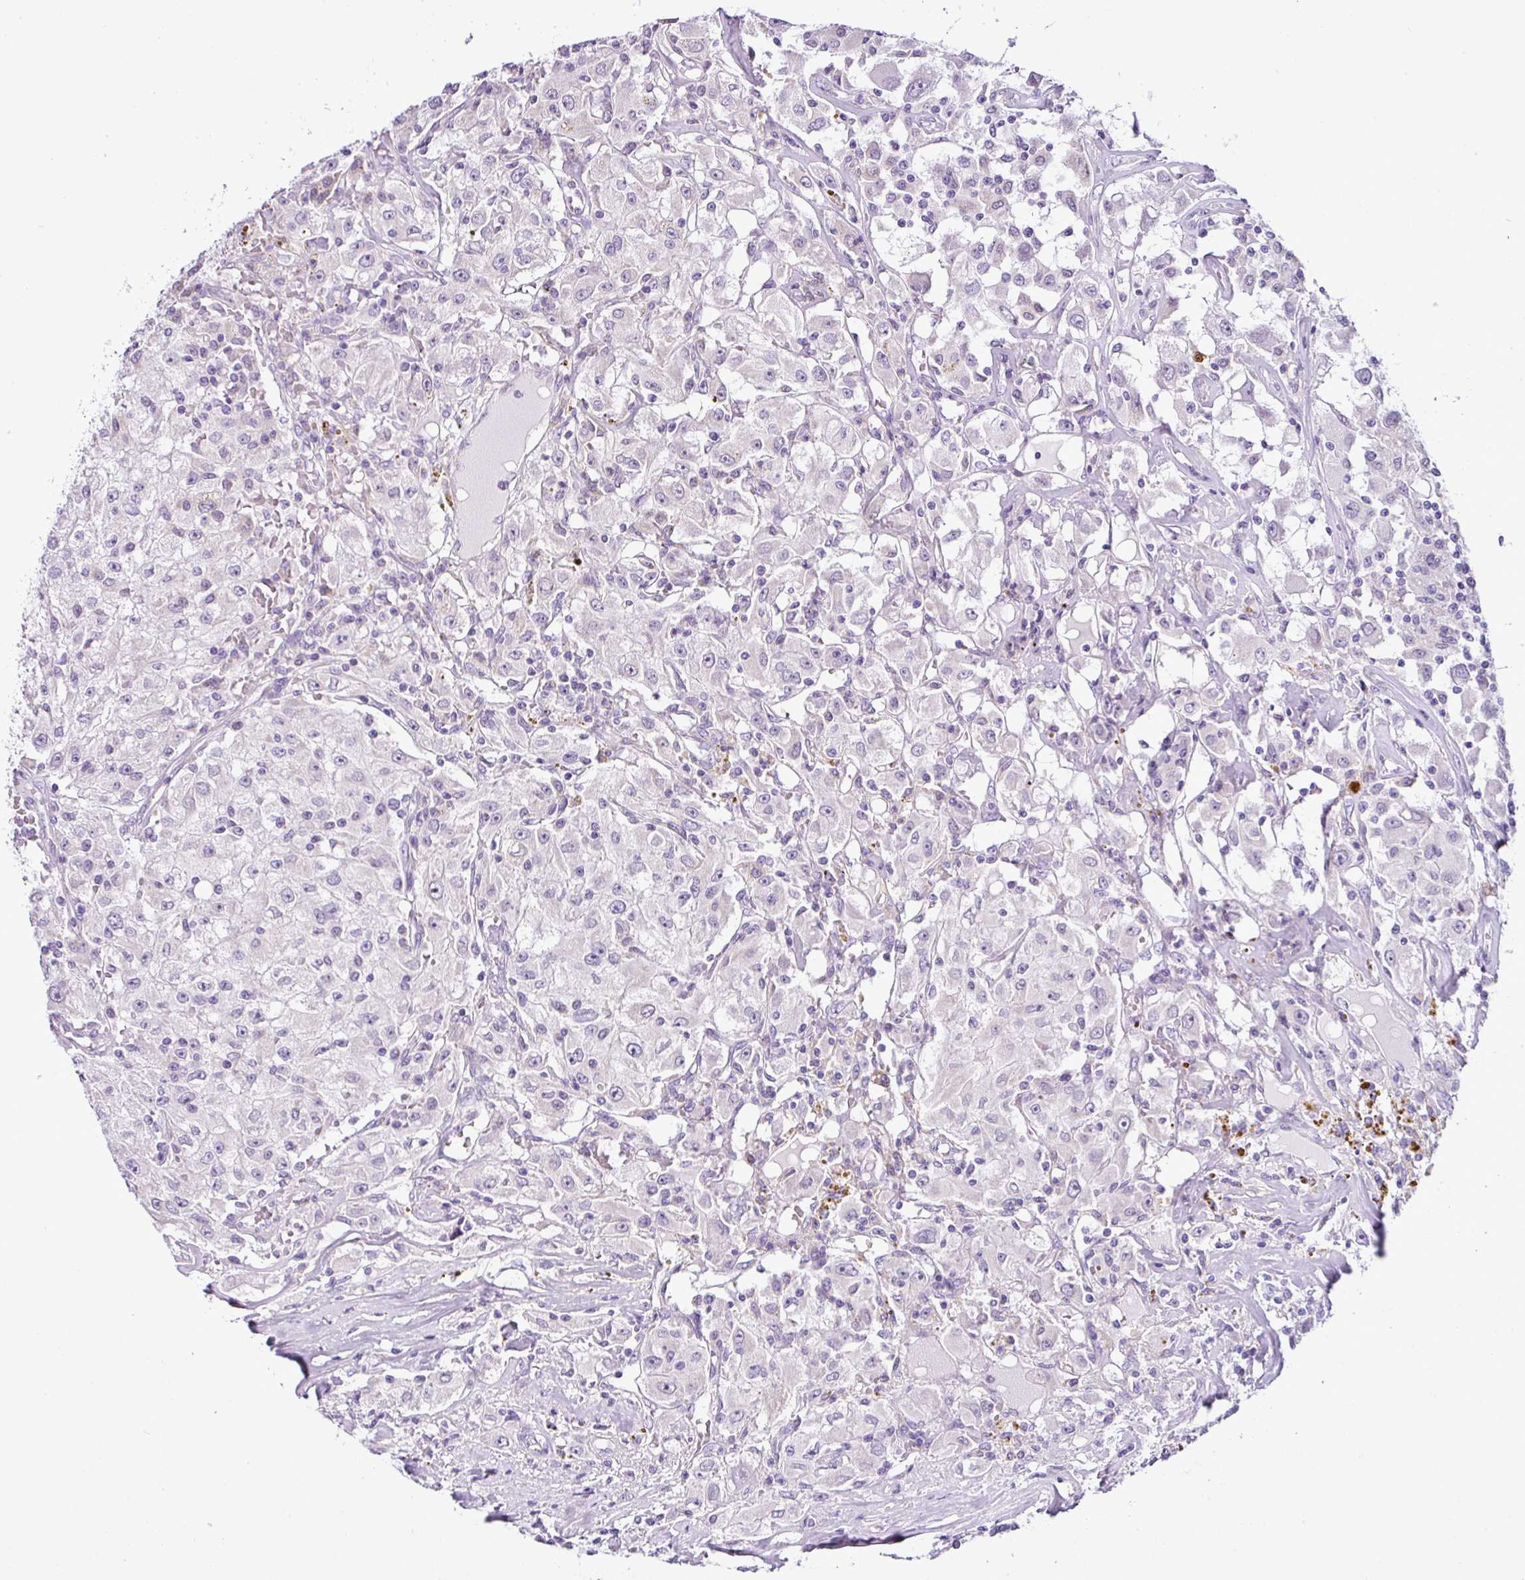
{"staining": {"intensity": "negative", "quantity": "none", "location": "none"}, "tissue": "renal cancer", "cell_type": "Tumor cells", "image_type": "cancer", "snomed": [{"axis": "morphology", "description": "Adenocarcinoma, NOS"}, {"axis": "topography", "description": "Kidney"}], "caption": "Immunohistochemistry (IHC) histopathology image of renal cancer (adenocarcinoma) stained for a protein (brown), which shows no positivity in tumor cells.", "gene": "HMCN2", "patient": {"sex": "female", "age": 67}}